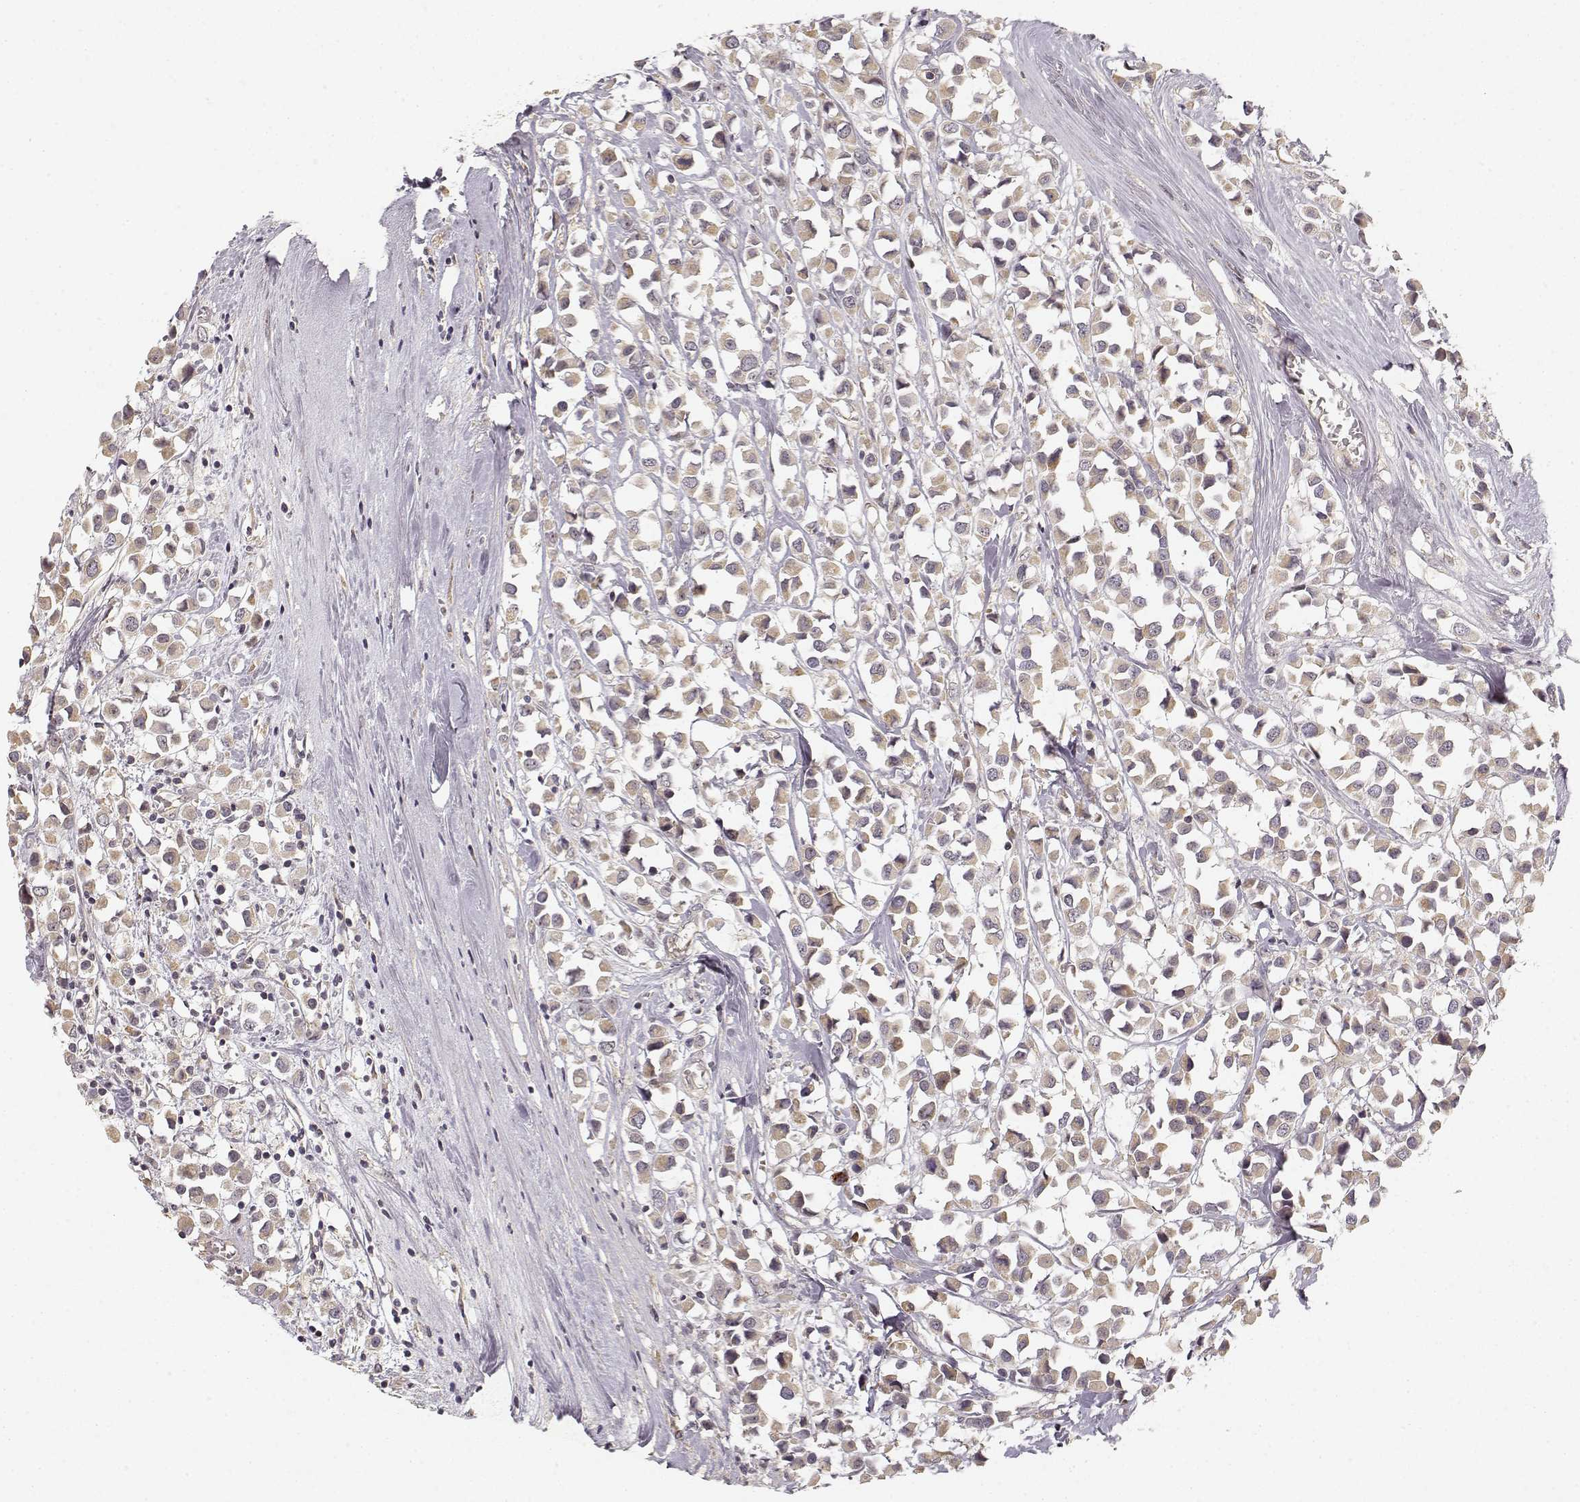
{"staining": {"intensity": "weak", "quantity": ">75%", "location": "cytoplasmic/membranous"}, "tissue": "breast cancer", "cell_type": "Tumor cells", "image_type": "cancer", "snomed": [{"axis": "morphology", "description": "Duct carcinoma"}, {"axis": "topography", "description": "Breast"}], "caption": "A histopathology image of human breast cancer (intraductal carcinoma) stained for a protein displays weak cytoplasmic/membranous brown staining in tumor cells.", "gene": "MED12L", "patient": {"sex": "female", "age": 61}}